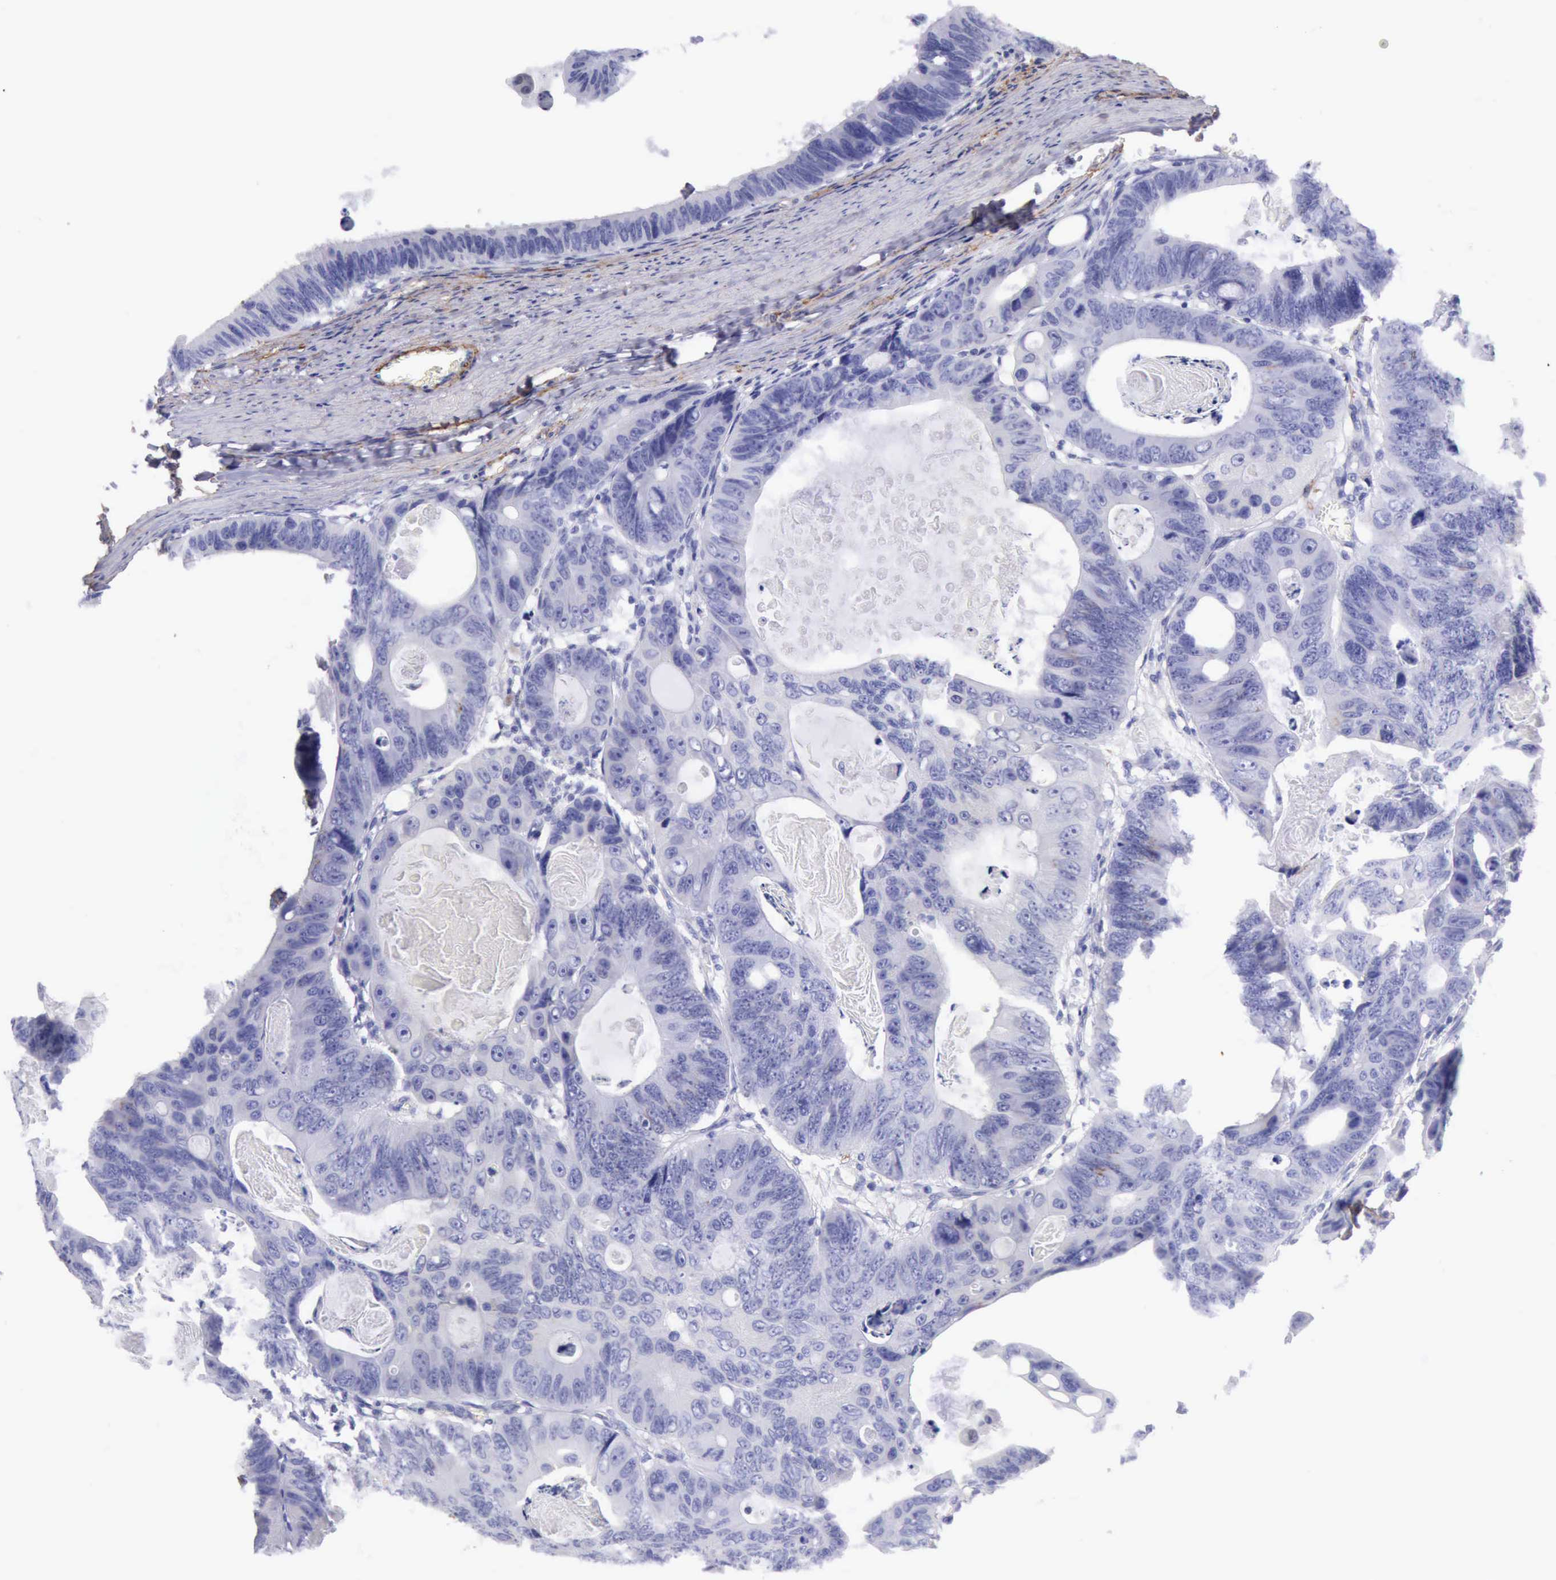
{"staining": {"intensity": "negative", "quantity": "none", "location": "none"}, "tissue": "colorectal cancer", "cell_type": "Tumor cells", "image_type": "cancer", "snomed": [{"axis": "morphology", "description": "Adenocarcinoma, NOS"}, {"axis": "topography", "description": "Colon"}], "caption": "DAB (3,3'-diaminobenzidine) immunohistochemical staining of colorectal cancer demonstrates no significant positivity in tumor cells.", "gene": "AOC3", "patient": {"sex": "female", "age": 55}}